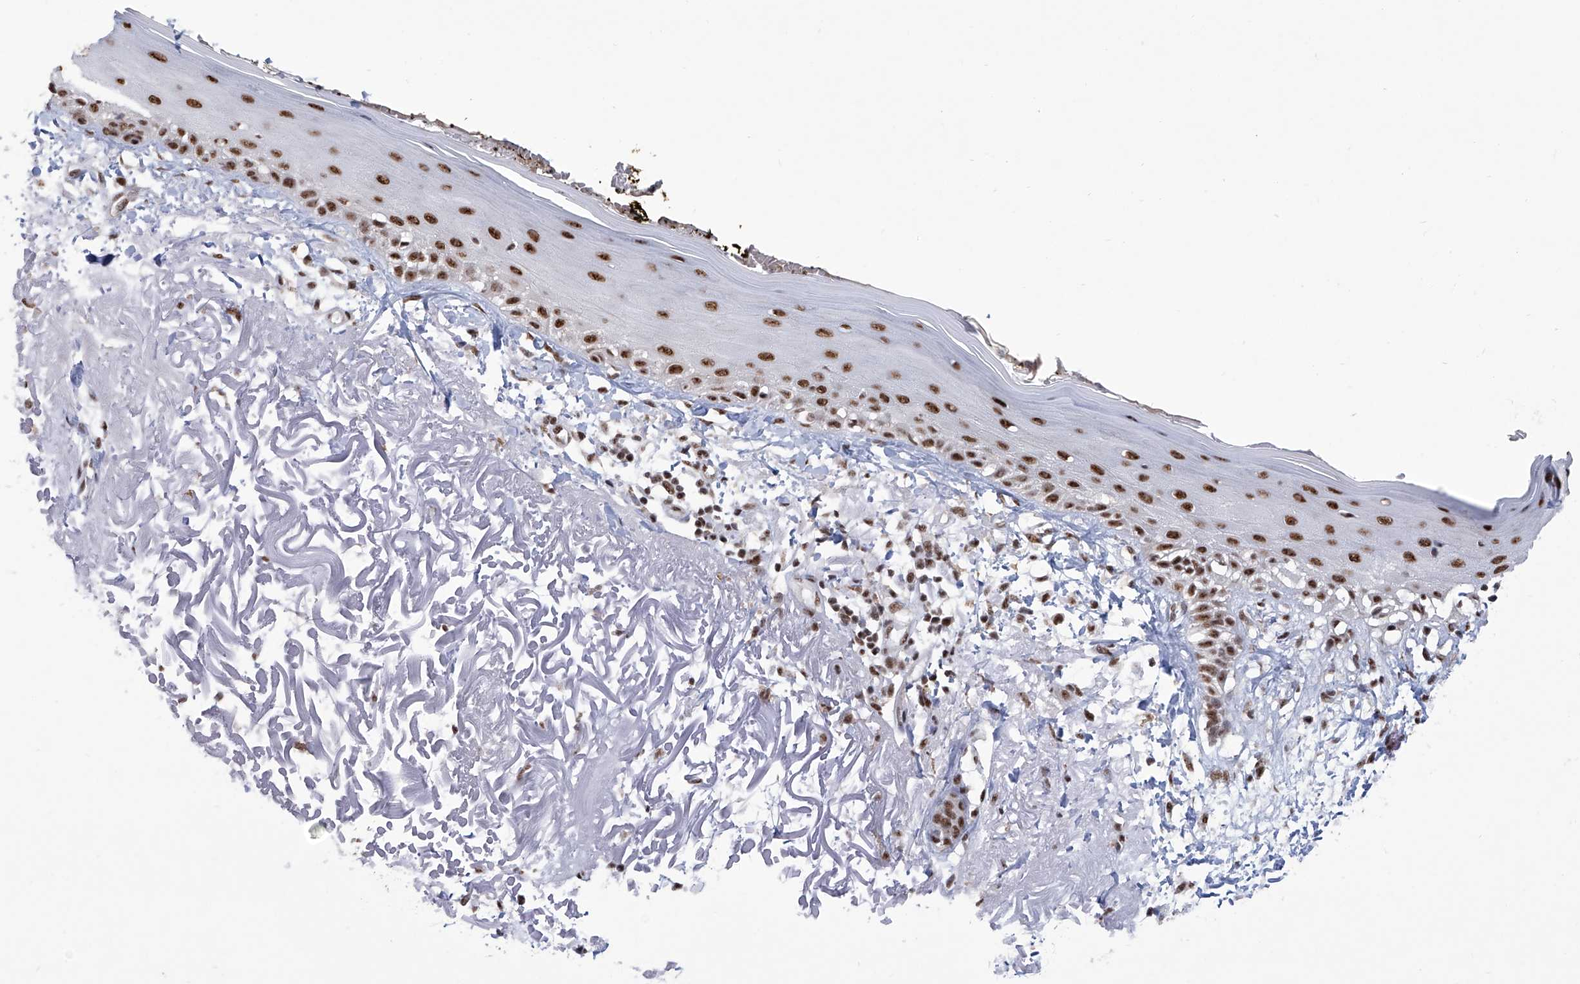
{"staining": {"intensity": "moderate", "quantity": ">75%", "location": "nuclear"}, "tissue": "skin", "cell_type": "Fibroblasts", "image_type": "normal", "snomed": [{"axis": "morphology", "description": "Normal tissue, NOS"}, {"axis": "topography", "description": "Skin"}, {"axis": "topography", "description": "Skeletal muscle"}], "caption": "Brown immunohistochemical staining in benign skin exhibits moderate nuclear expression in approximately >75% of fibroblasts. The staining was performed using DAB to visualize the protein expression in brown, while the nuclei were stained in blue with hematoxylin (Magnification: 20x).", "gene": "FBXL4", "patient": {"sex": "male", "age": 83}}